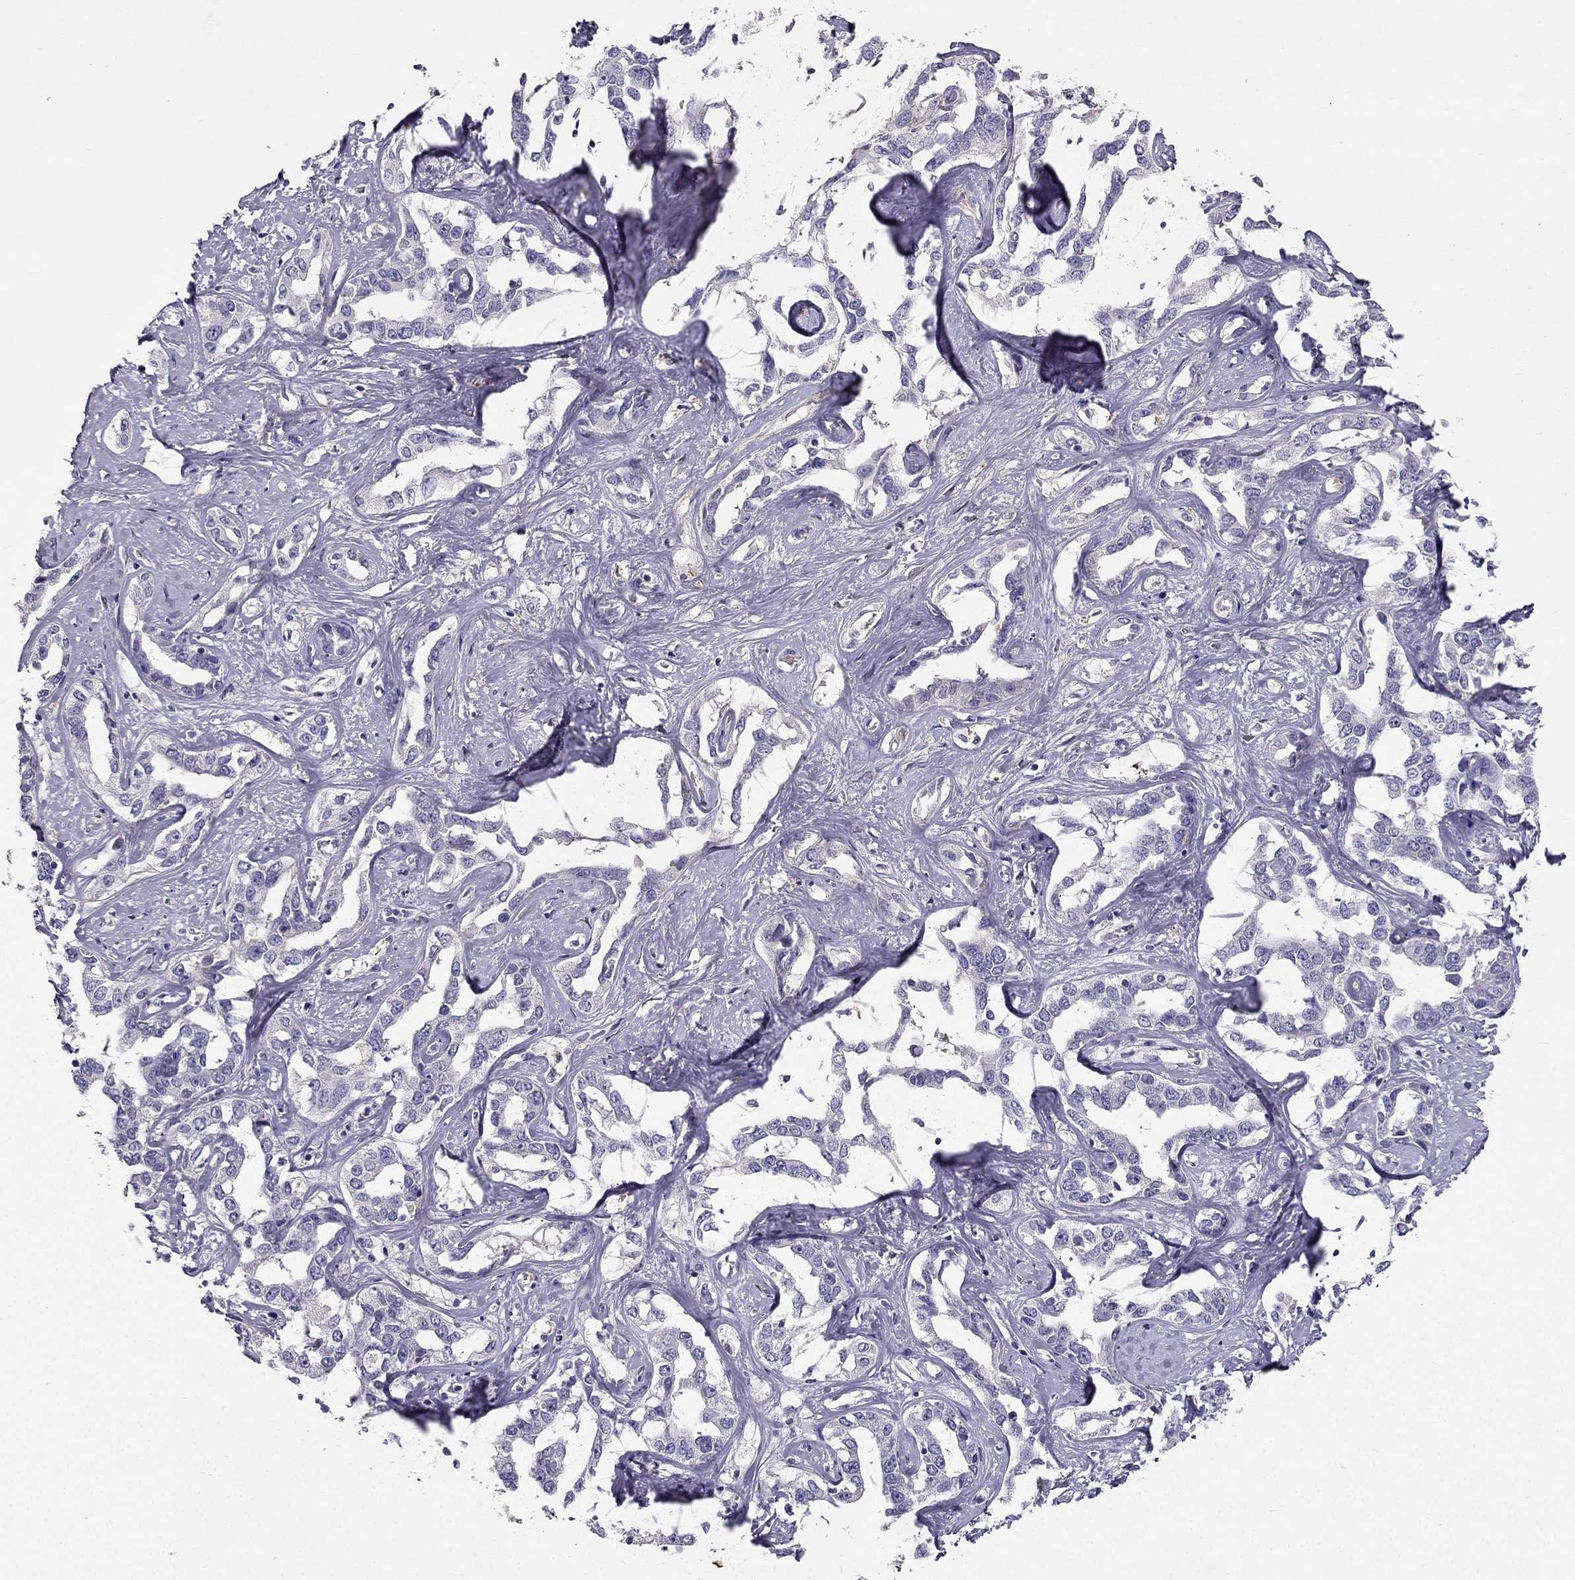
{"staining": {"intensity": "negative", "quantity": "none", "location": "none"}, "tissue": "liver cancer", "cell_type": "Tumor cells", "image_type": "cancer", "snomed": [{"axis": "morphology", "description": "Cholangiocarcinoma"}, {"axis": "topography", "description": "Liver"}], "caption": "High power microscopy photomicrograph of an immunohistochemistry (IHC) micrograph of liver cancer, revealing no significant staining in tumor cells. The staining was performed using DAB (3,3'-diaminobenzidine) to visualize the protein expression in brown, while the nuclei were stained in blue with hematoxylin (Magnification: 20x).", "gene": "SYT5", "patient": {"sex": "male", "age": 59}}